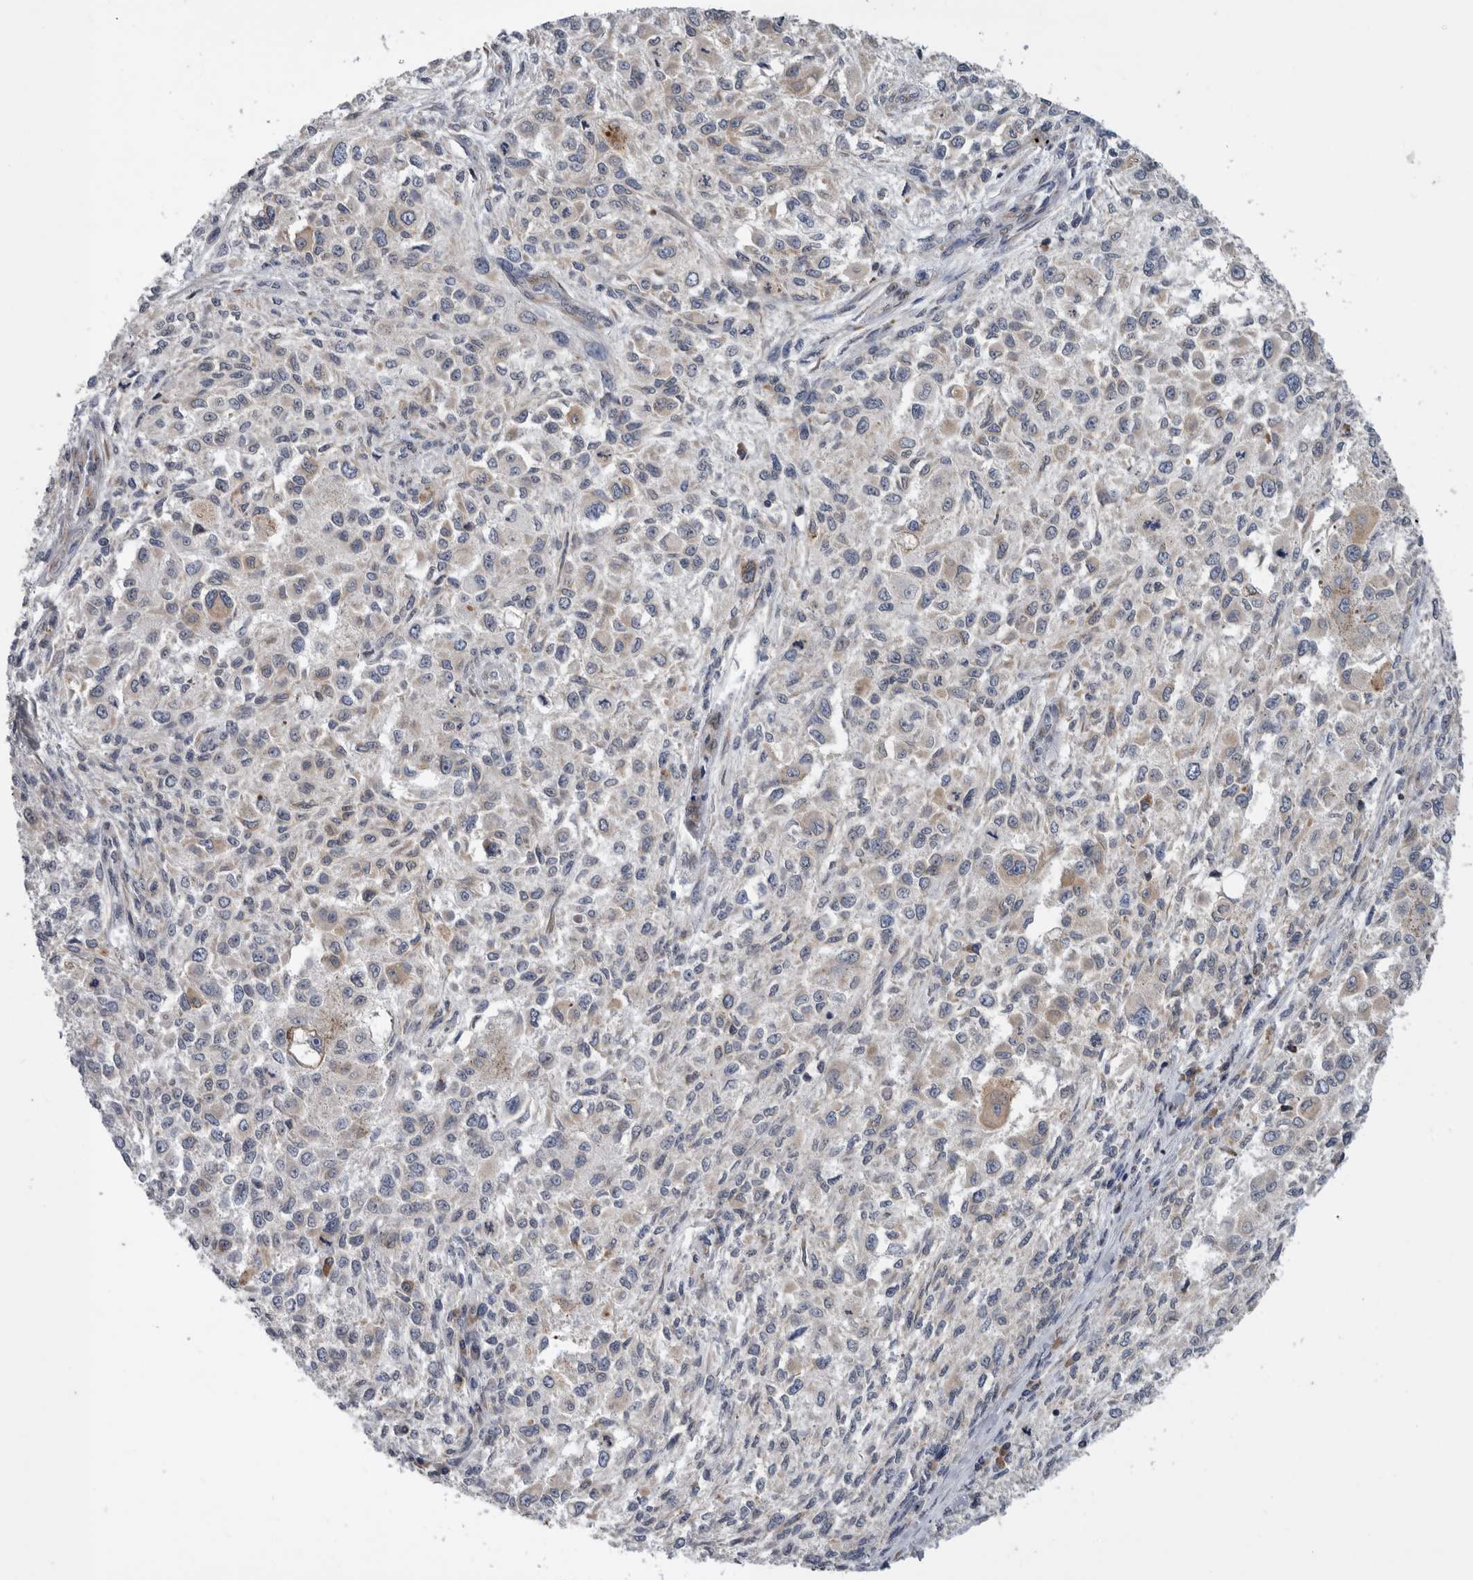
{"staining": {"intensity": "weak", "quantity": "<25%", "location": "cytoplasmic/membranous"}, "tissue": "melanoma", "cell_type": "Tumor cells", "image_type": "cancer", "snomed": [{"axis": "morphology", "description": "Necrosis, NOS"}, {"axis": "morphology", "description": "Malignant melanoma, NOS"}, {"axis": "topography", "description": "Skin"}], "caption": "Tumor cells show no significant expression in melanoma.", "gene": "GANAB", "patient": {"sex": "female", "age": 87}}